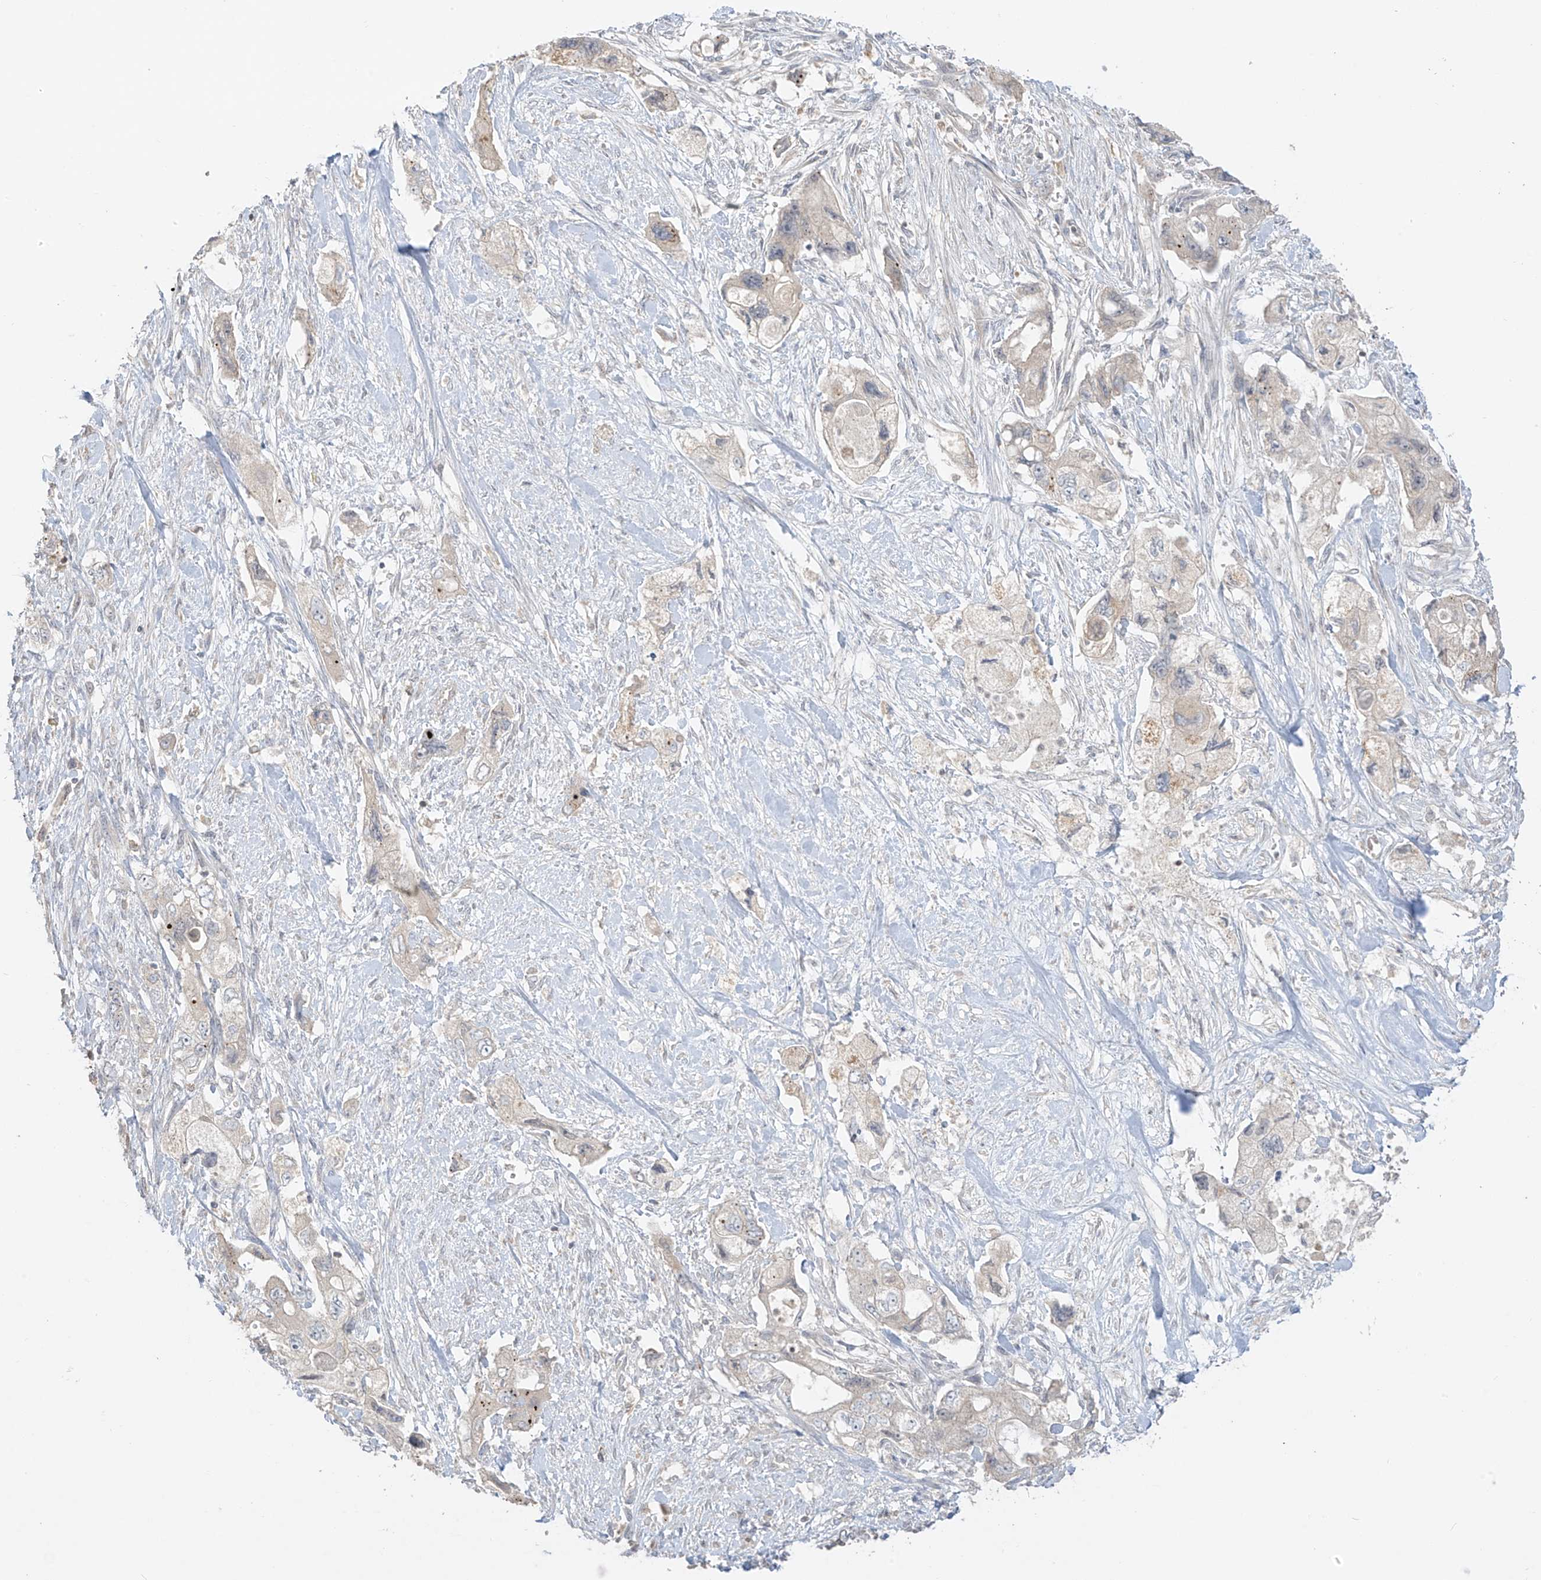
{"staining": {"intensity": "negative", "quantity": "none", "location": "none"}, "tissue": "pancreatic cancer", "cell_type": "Tumor cells", "image_type": "cancer", "snomed": [{"axis": "morphology", "description": "Adenocarcinoma, NOS"}, {"axis": "topography", "description": "Pancreas"}], "caption": "This micrograph is of pancreatic cancer (adenocarcinoma) stained with immunohistochemistry to label a protein in brown with the nuclei are counter-stained blue. There is no positivity in tumor cells.", "gene": "ANGEL2", "patient": {"sex": "female", "age": 73}}